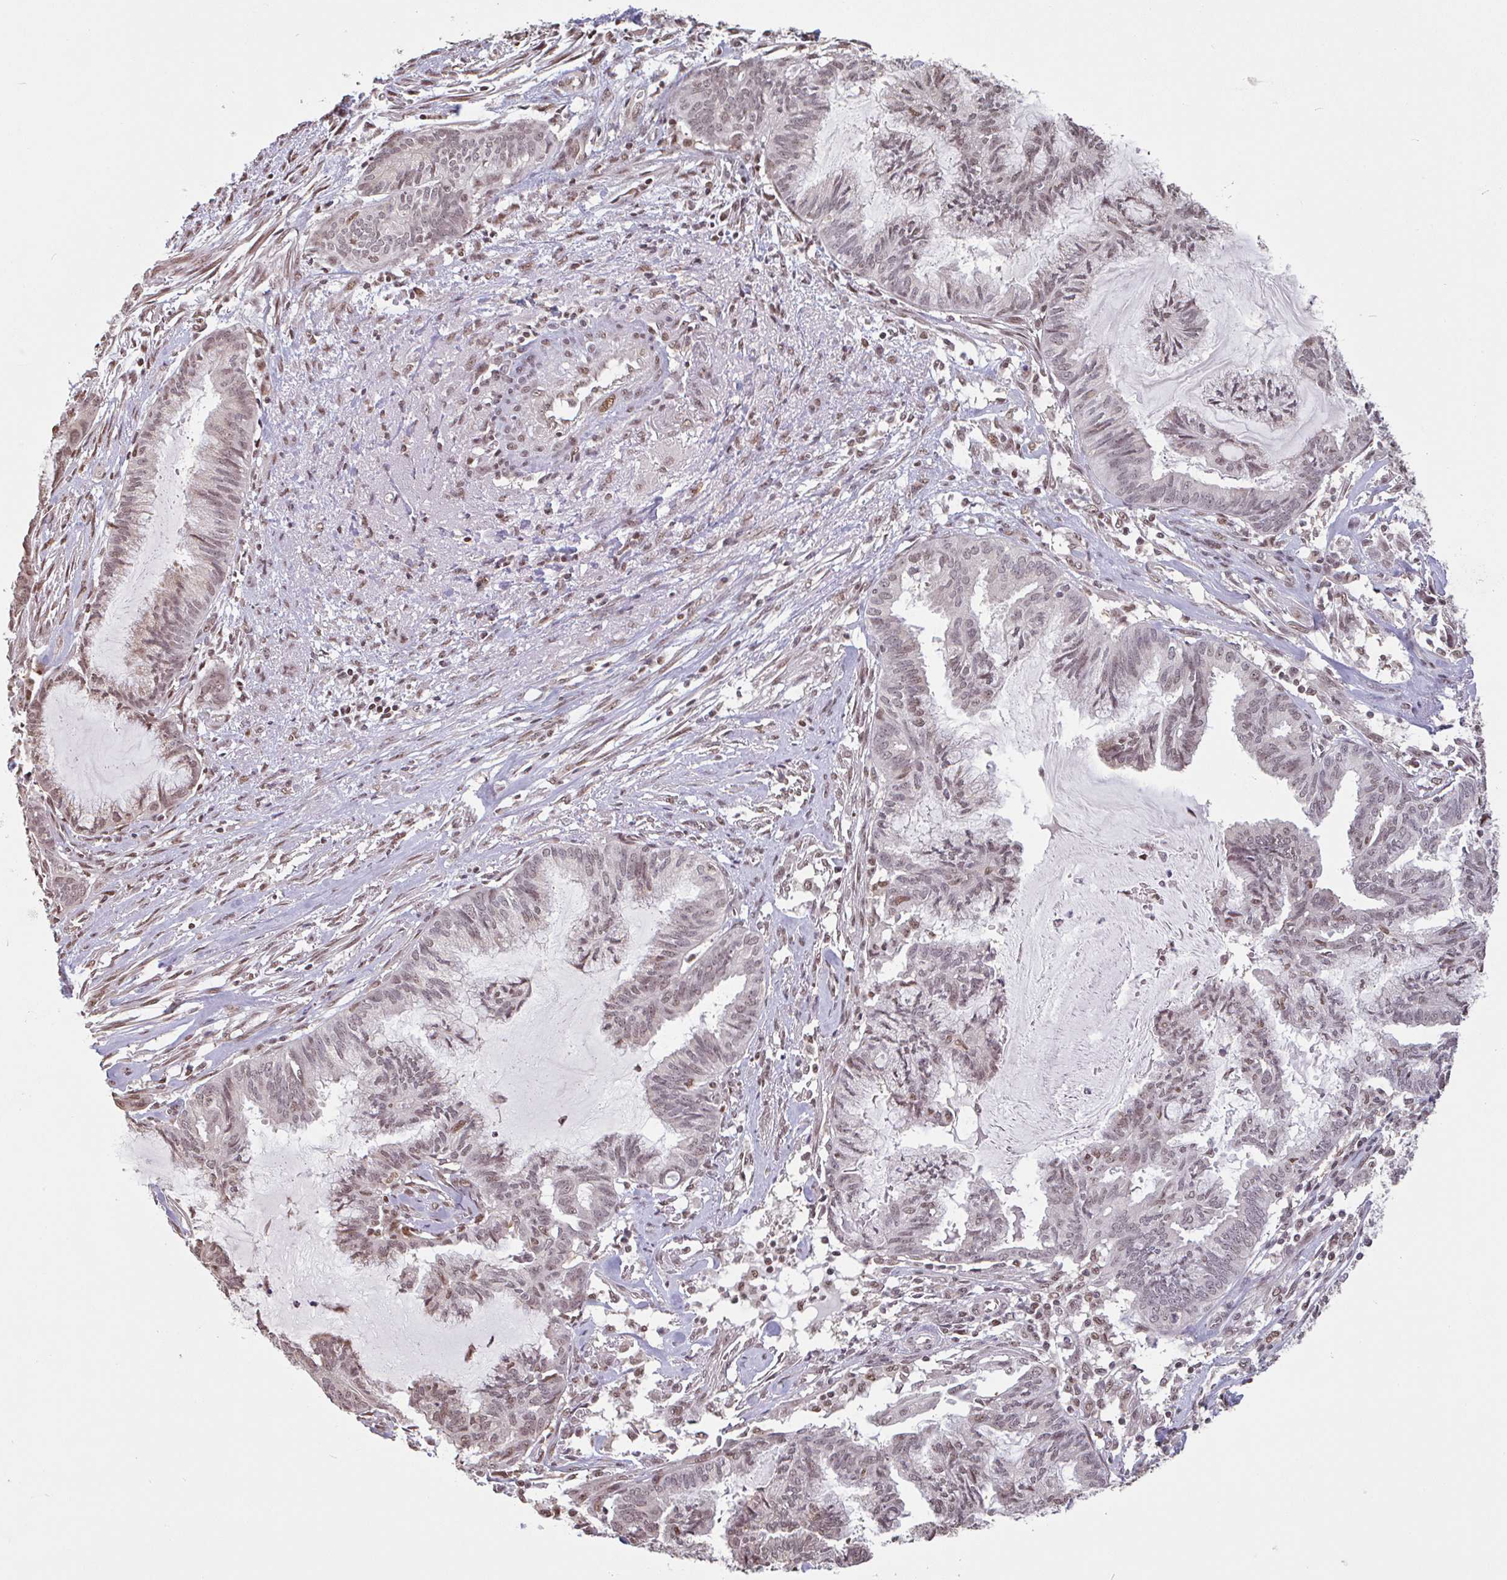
{"staining": {"intensity": "weak", "quantity": ">75%", "location": "nuclear"}, "tissue": "endometrial cancer", "cell_type": "Tumor cells", "image_type": "cancer", "snomed": [{"axis": "morphology", "description": "Adenocarcinoma, NOS"}, {"axis": "topography", "description": "Endometrium"}], "caption": "This is an image of immunohistochemistry (IHC) staining of adenocarcinoma (endometrial), which shows weak expression in the nuclear of tumor cells.", "gene": "DR1", "patient": {"sex": "female", "age": 86}}